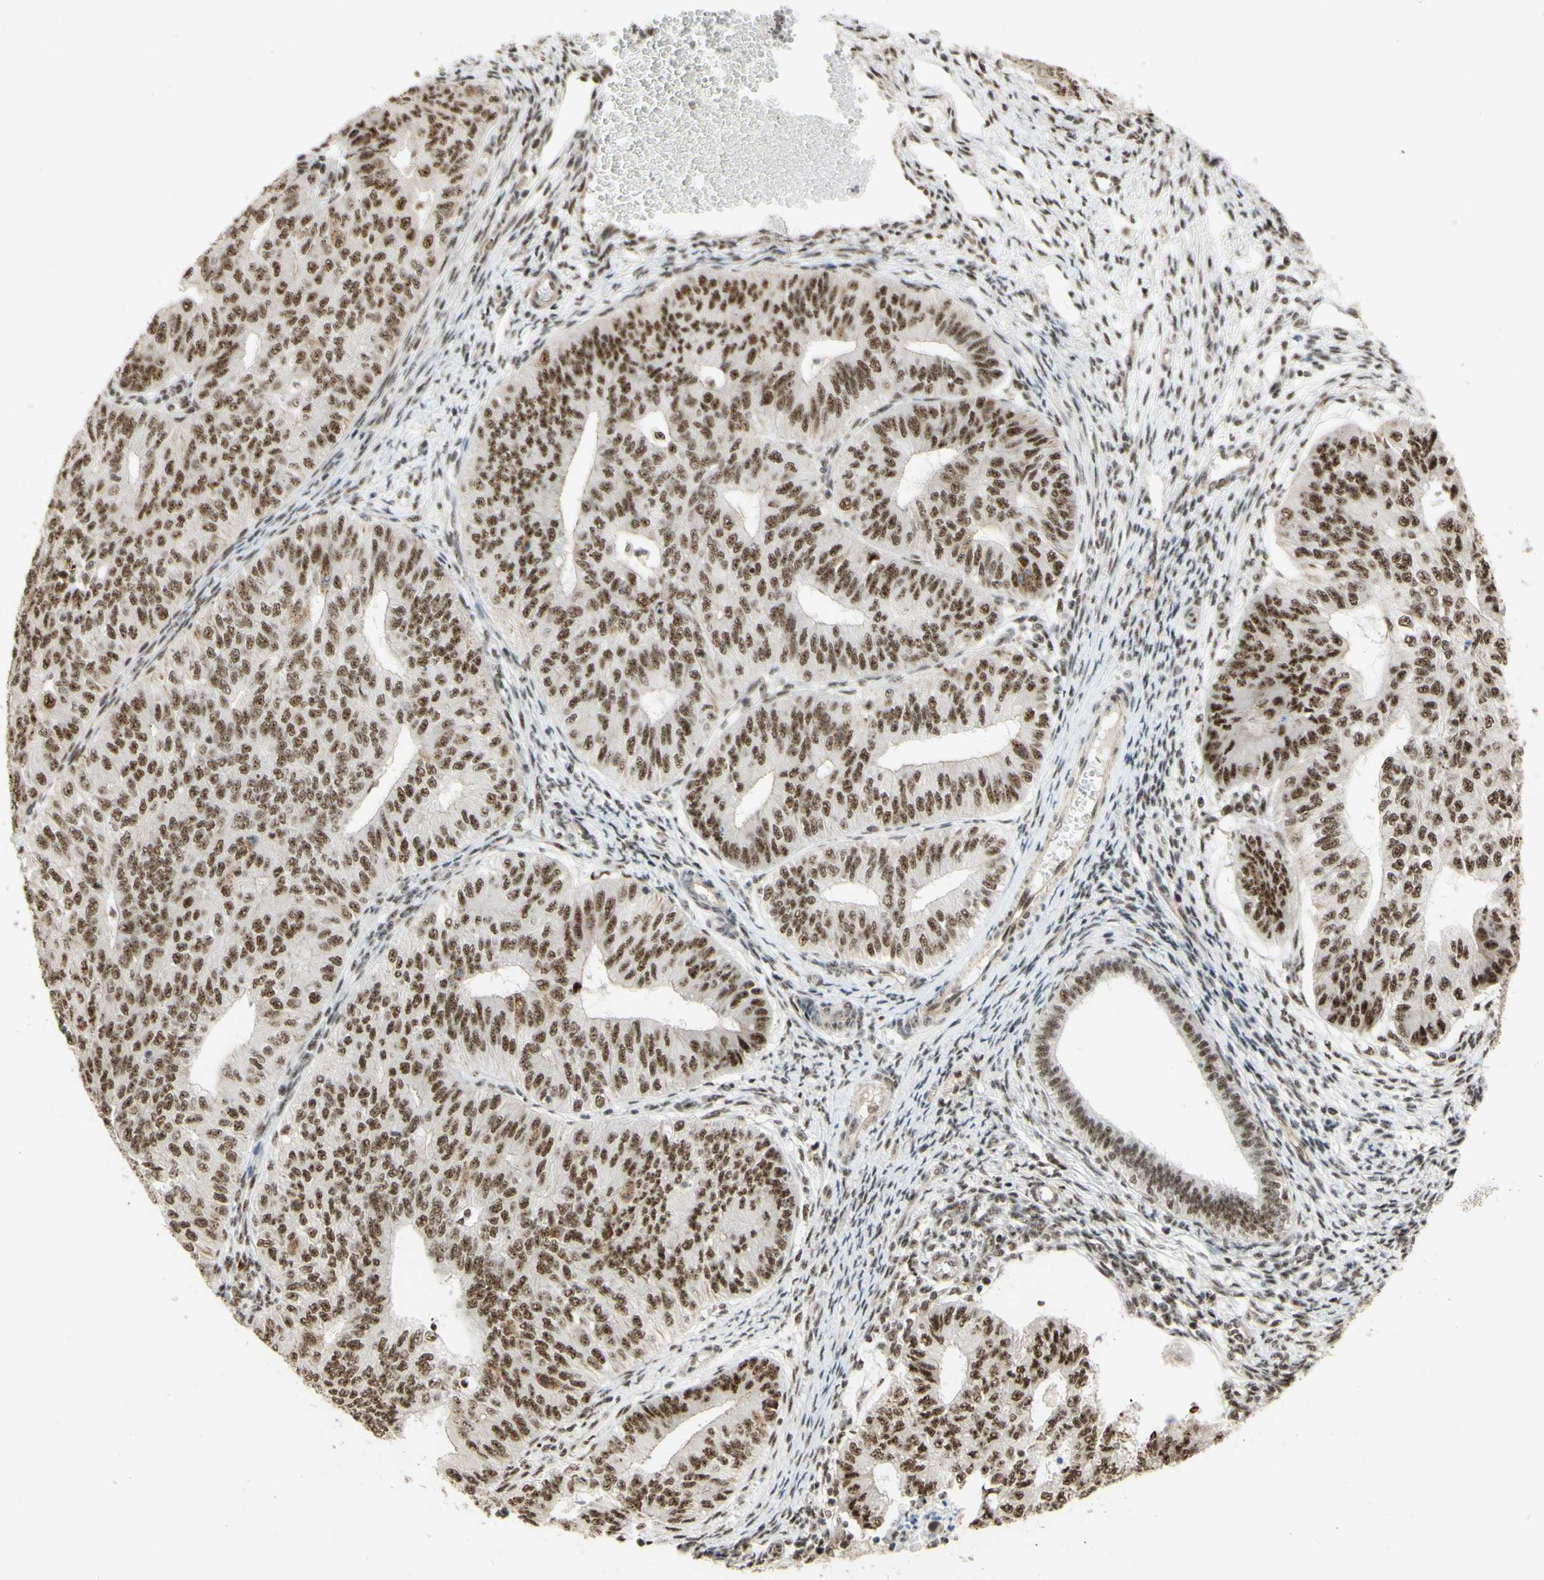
{"staining": {"intensity": "moderate", "quantity": ">75%", "location": "nuclear"}, "tissue": "endometrial cancer", "cell_type": "Tumor cells", "image_type": "cancer", "snomed": [{"axis": "morphology", "description": "Adenocarcinoma, NOS"}, {"axis": "topography", "description": "Endometrium"}], "caption": "Endometrial adenocarcinoma was stained to show a protein in brown. There is medium levels of moderate nuclear expression in approximately >75% of tumor cells. (DAB (3,3'-diaminobenzidine) IHC with brightfield microscopy, high magnification).", "gene": "SAP18", "patient": {"sex": "female", "age": 32}}